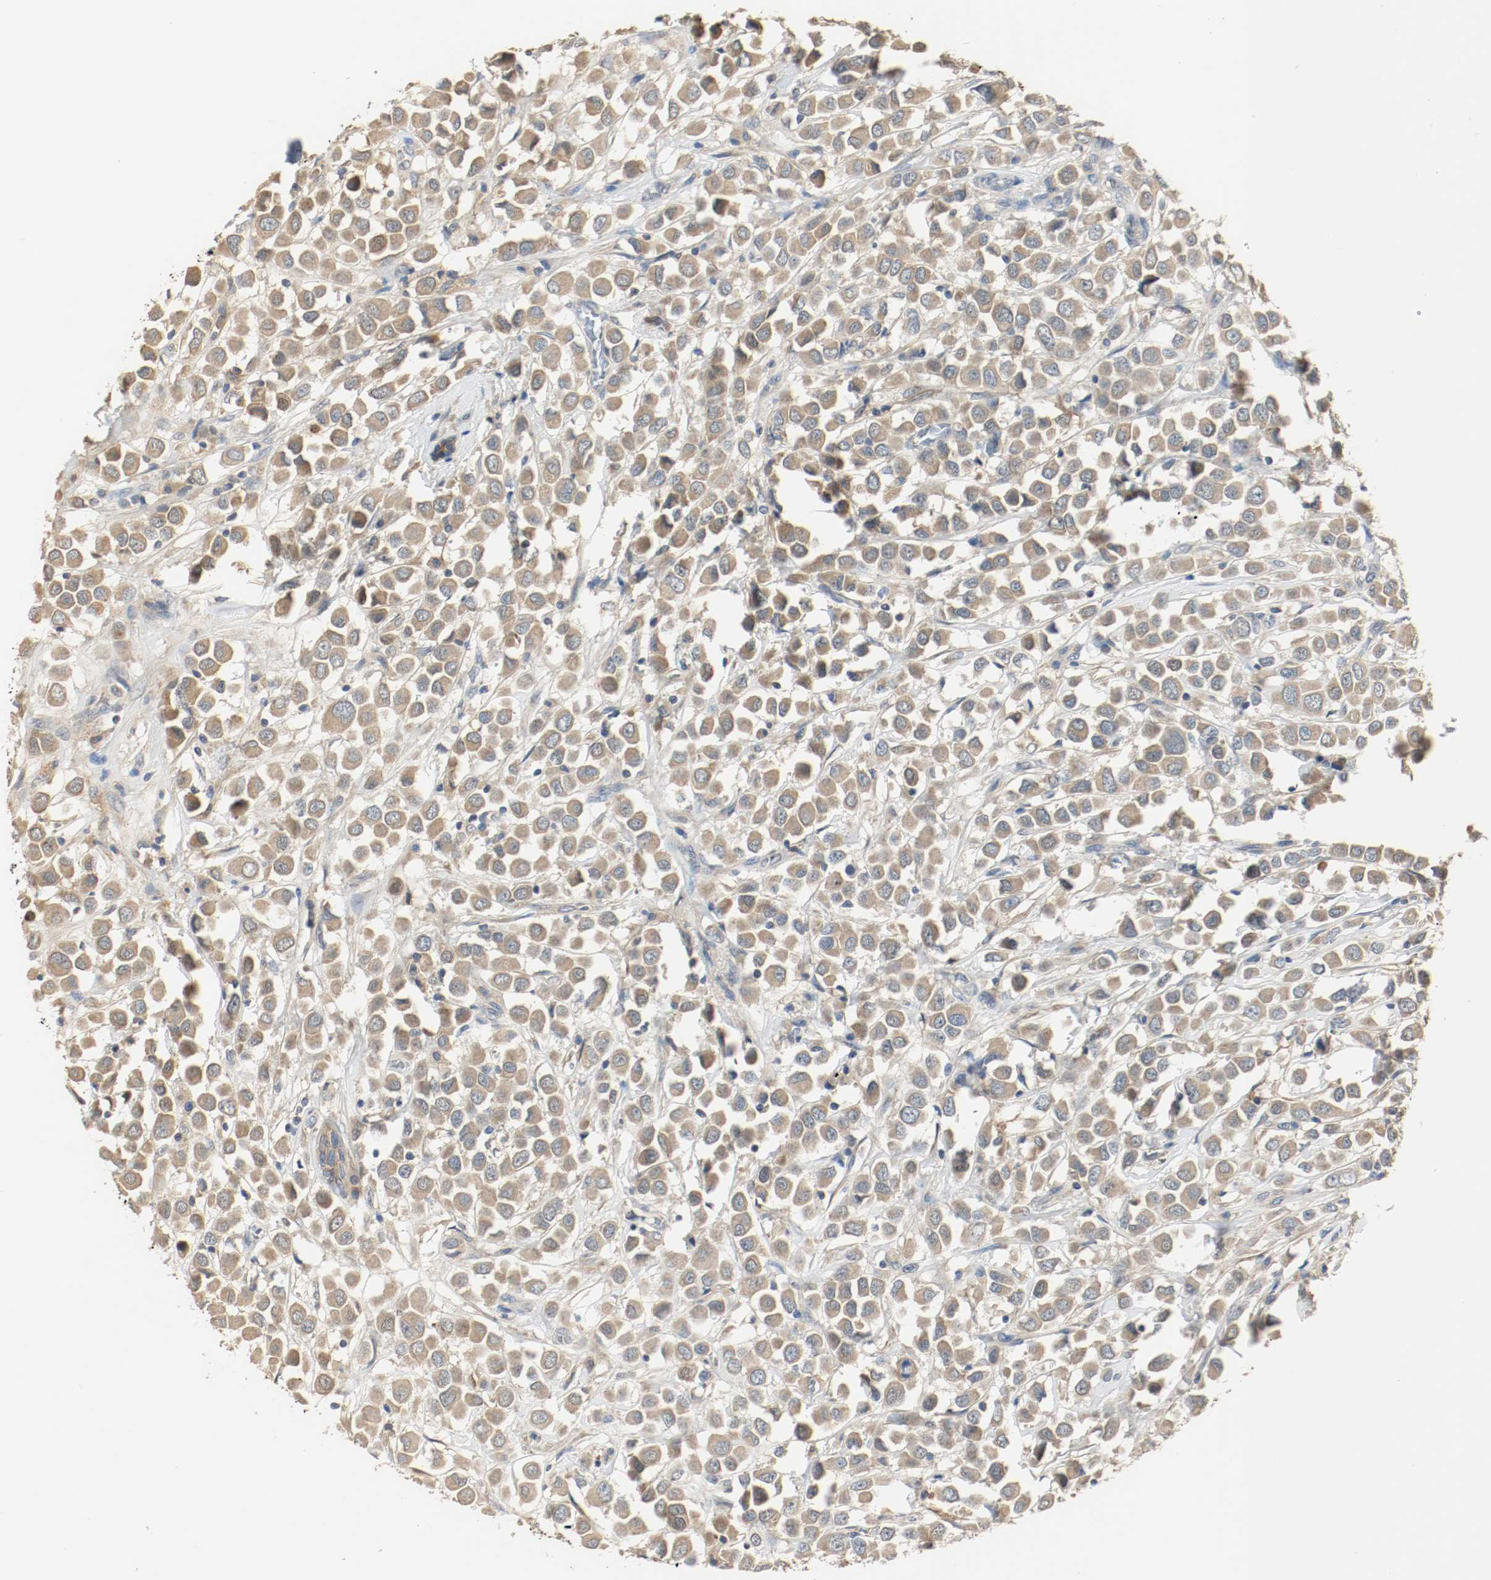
{"staining": {"intensity": "weak", "quantity": ">75%", "location": "cytoplasmic/membranous"}, "tissue": "breast cancer", "cell_type": "Tumor cells", "image_type": "cancer", "snomed": [{"axis": "morphology", "description": "Duct carcinoma"}, {"axis": "topography", "description": "Breast"}], "caption": "Immunohistochemical staining of breast cancer (intraductal carcinoma) exhibits low levels of weak cytoplasmic/membranous staining in about >75% of tumor cells. Immunohistochemistry (ihc) stains the protein in brown and the nuclei are stained blue.", "gene": "MELTF", "patient": {"sex": "female", "age": 61}}